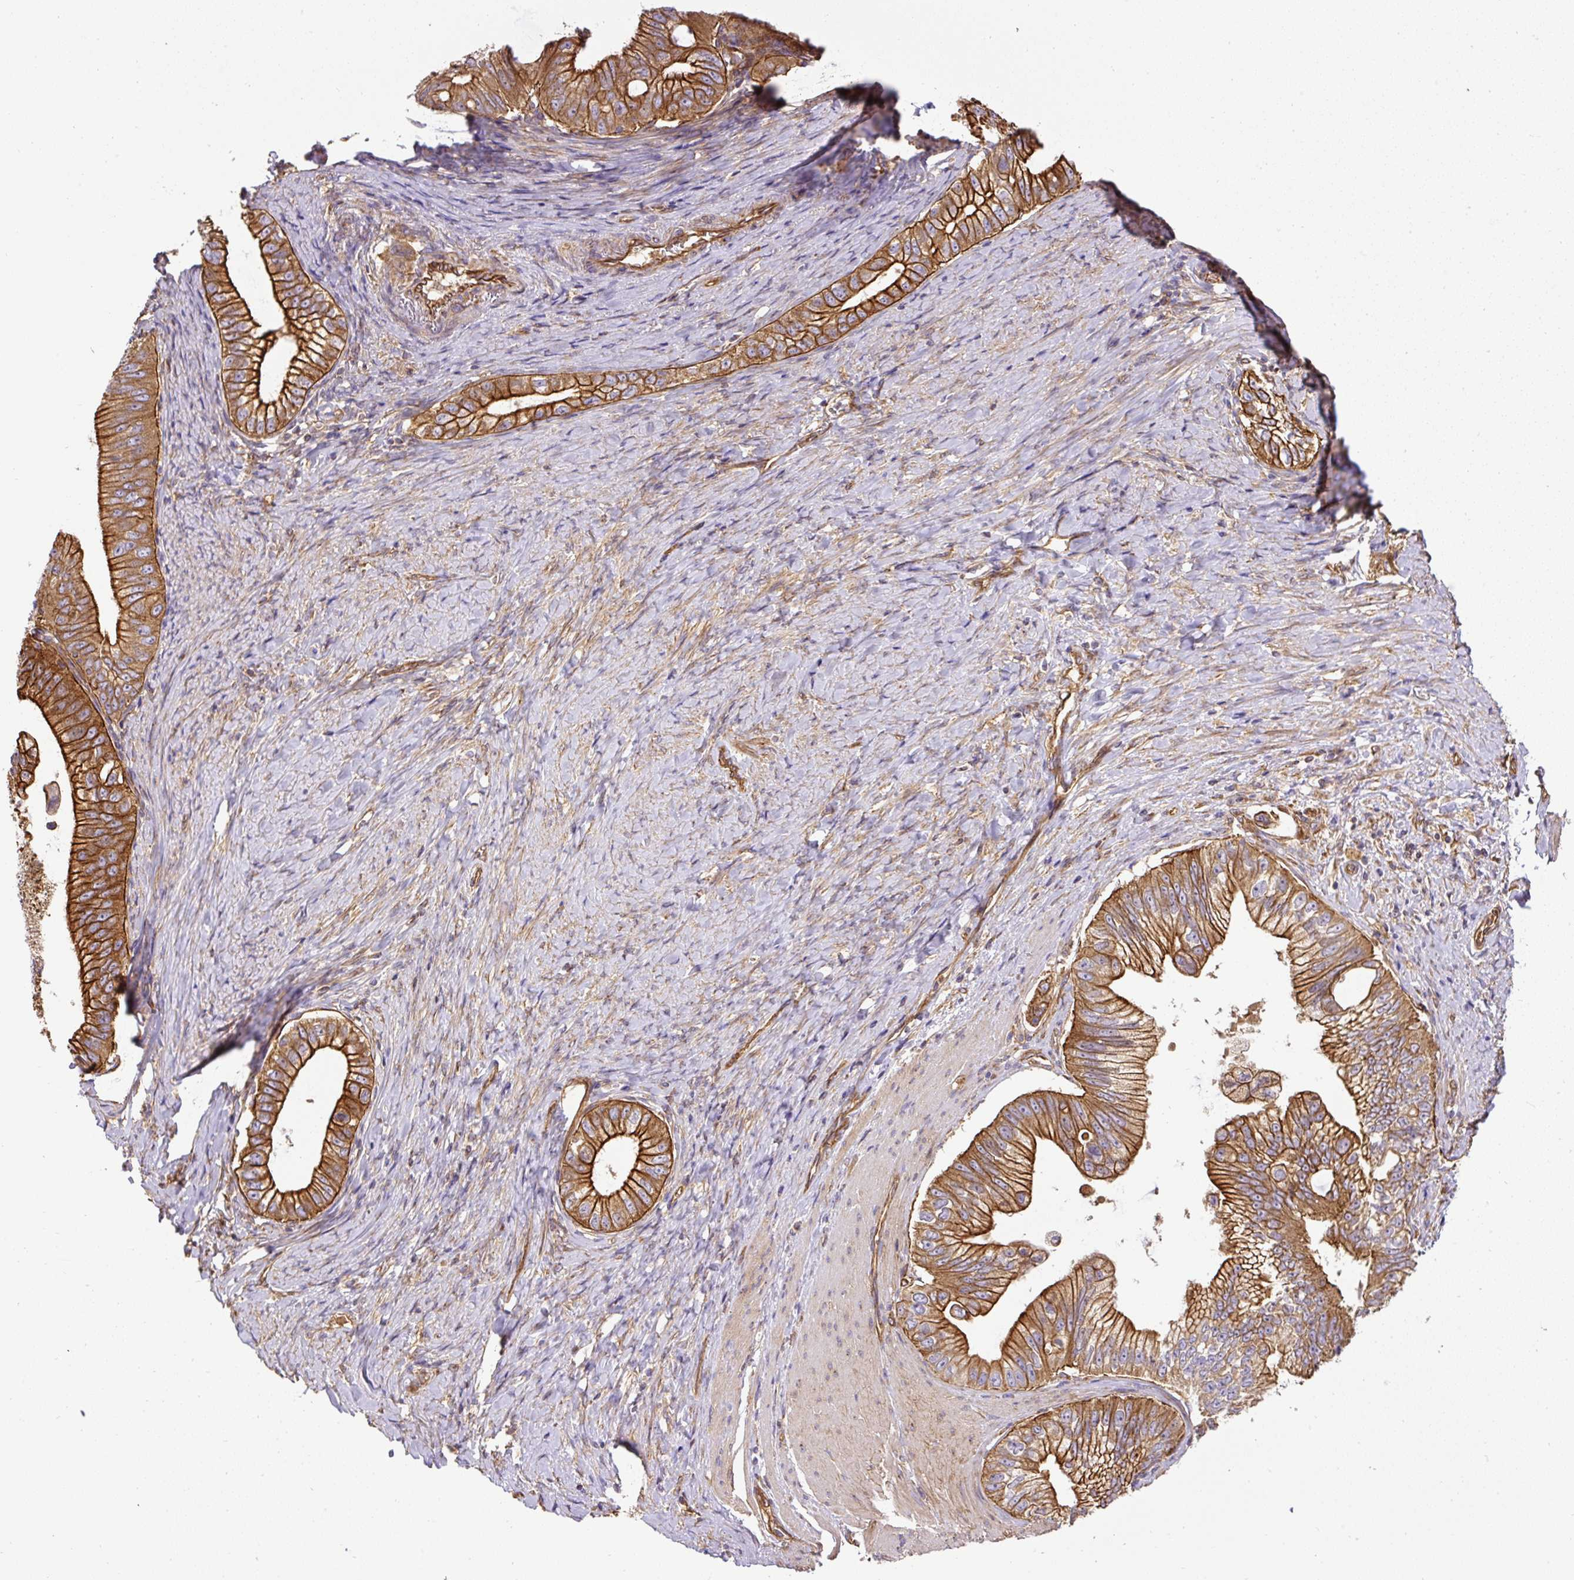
{"staining": {"intensity": "strong", "quantity": ">75%", "location": "cytoplasmic/membranous"}, "tissue": "pancreatic cancer", "cell_type": "Tumor cells", "image_type": "cancer", "snomed": [{"axis": "morphology", "description": "Adenocarcinoma, NOS"}, {"axis": "topography", "description": "Pancreas"}], "caption": "IHC histopathology image of neoplastic tissue: human pancreatic cancer (adenocarcinoma) stained using immunohistochemistry demonstrates high levels of strong protein expression localized specifically in the cytoplasmic/membranous of tumor cells, appearing as a cytoplasmic/membranous brown color.", "gene": "DCTN1", "patient": {"sex": "male", "age": 70}}